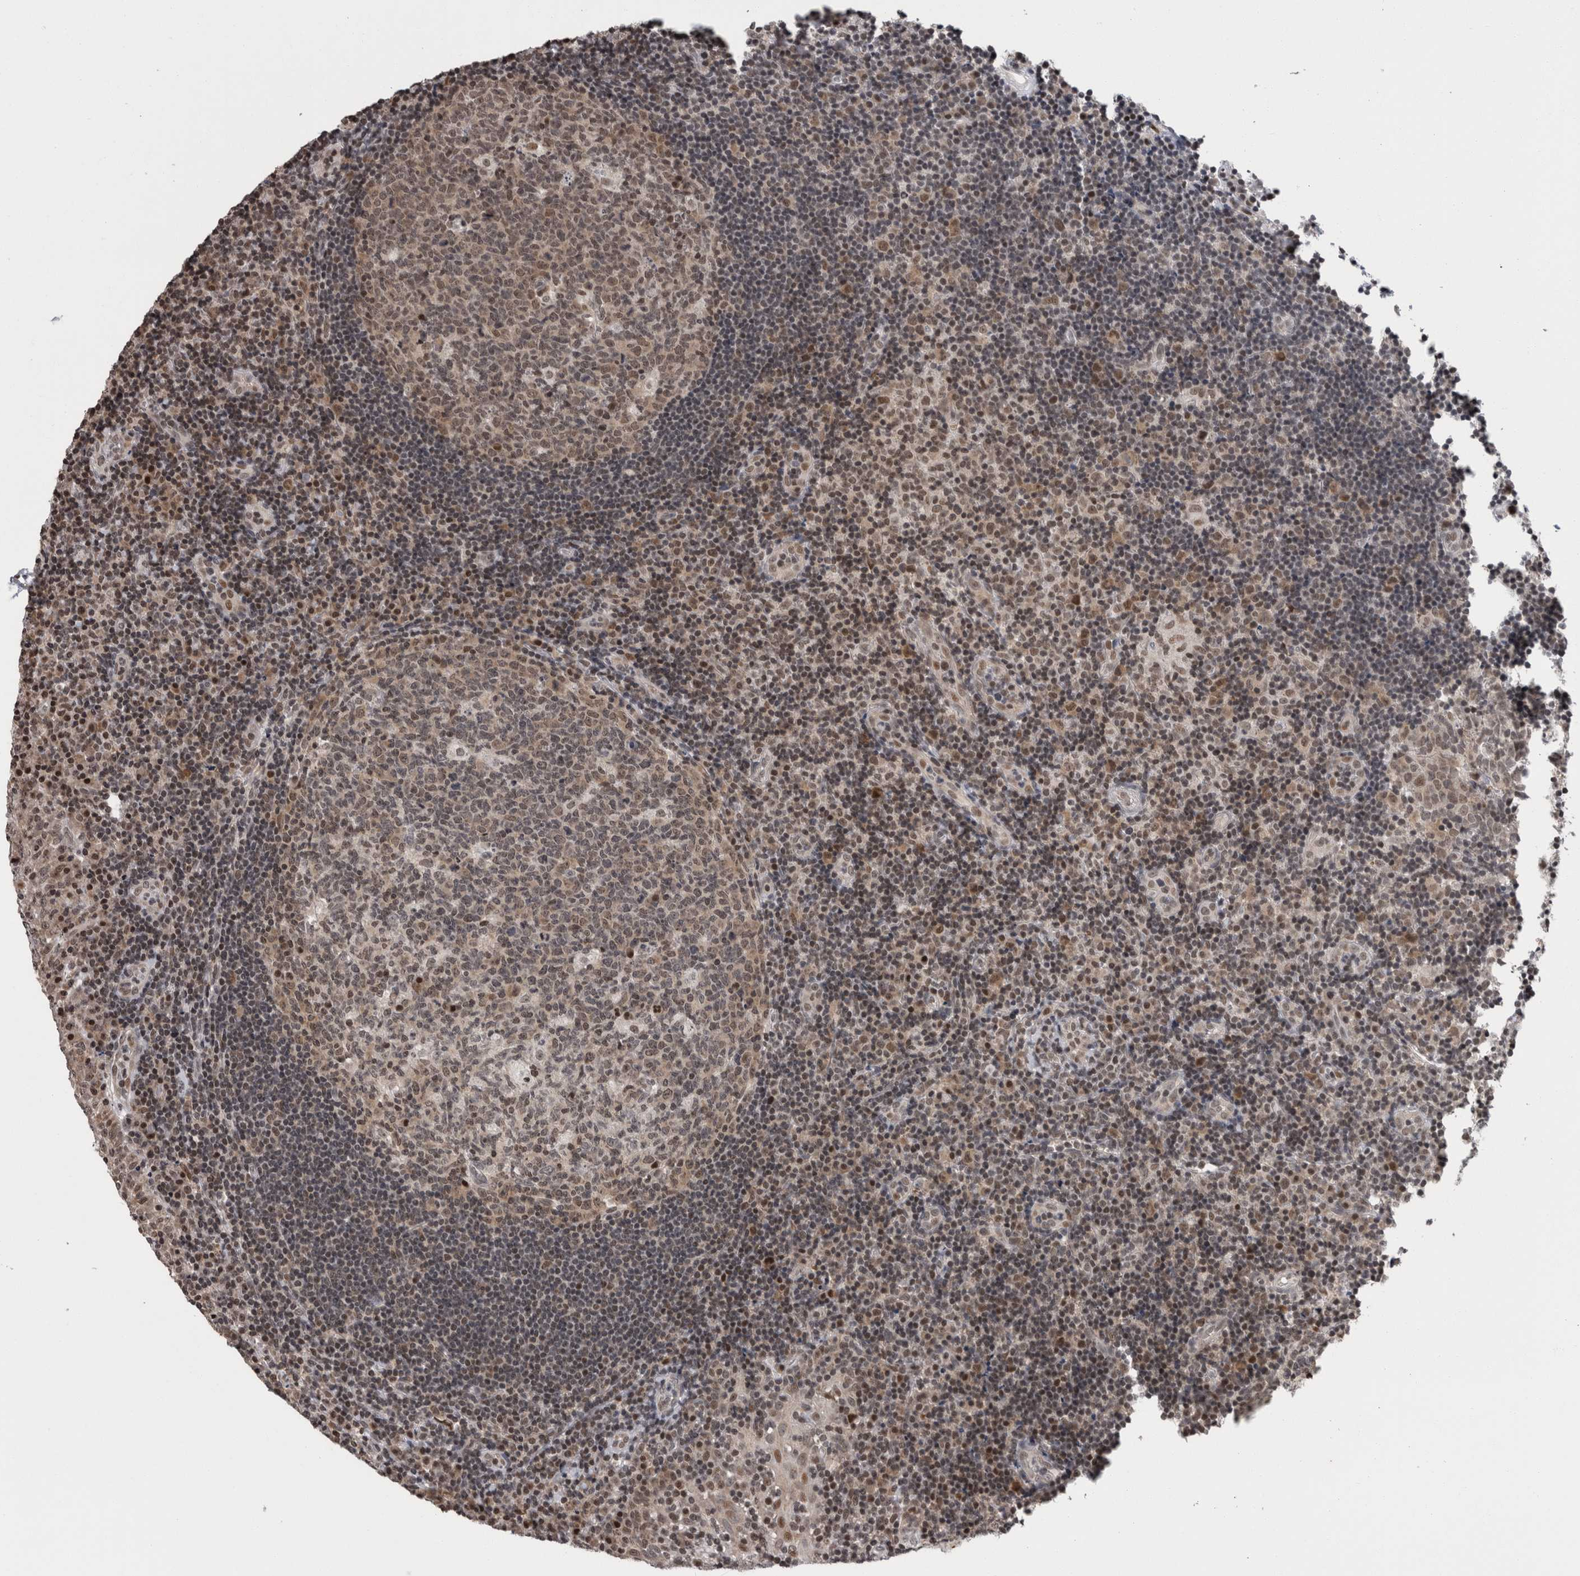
{"staining": {"intensity": "weak", "quantity": "25%-75%", "location": "nuclear"}, "tissue": "tonsil", "cell_type": "Germinal center cells", "image_type": "normal", "snomed": [{"axis": "morphology", "description": "Normal tissue, NOS"}, {"axis": "topography", "description": "Tonsil"}], "caption": "Germinal center cells show low levels of weak nuclear expression in about 25%-75% of cells in normal human tonsil. (IHC, brightfield microscopy, high magnification).", "gene": "ZBTB11", "patient": {"sex": "female", "age": 40}}